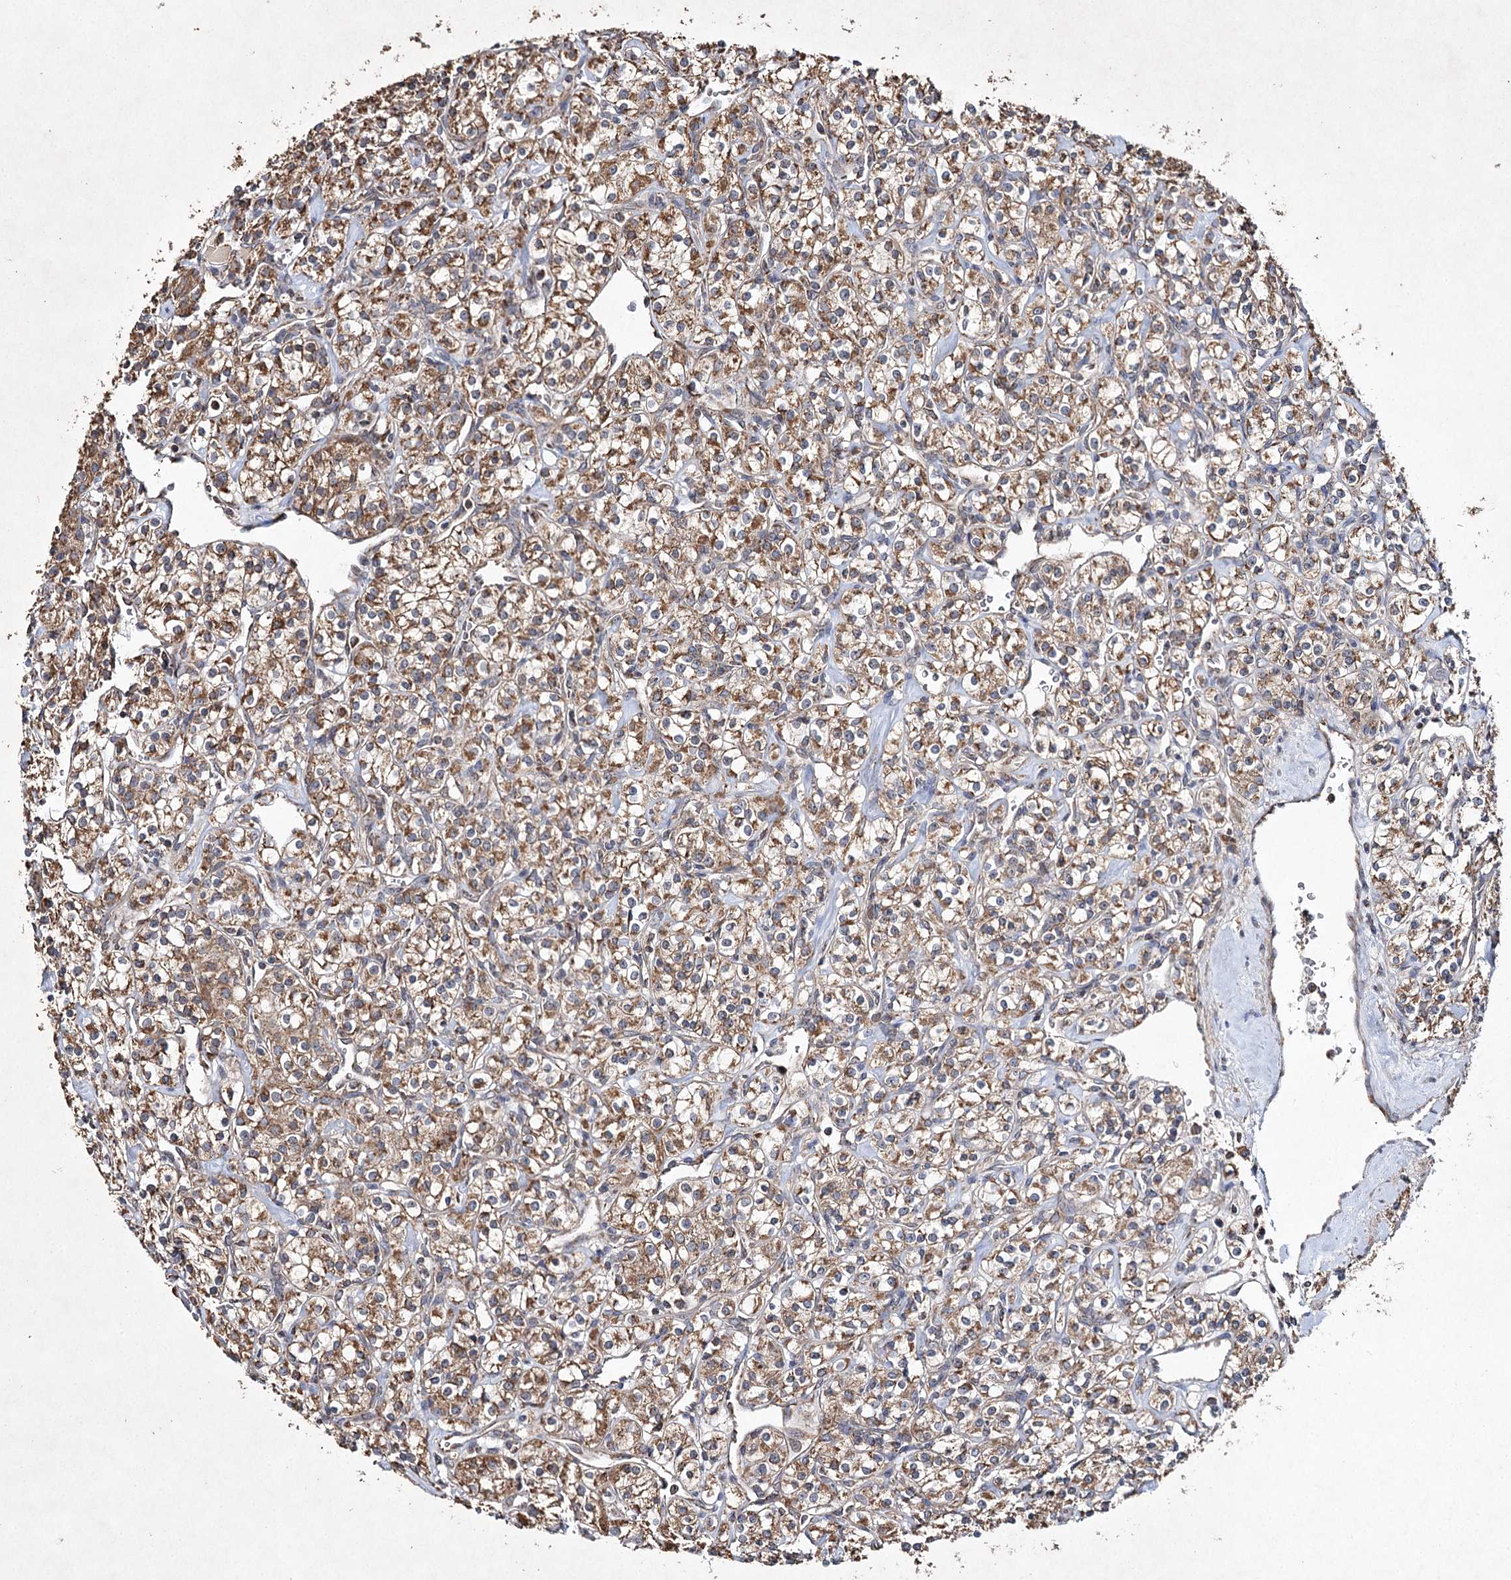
{"staining": {"intensity": "moderate", "quantity": ">75%", "location": "cytoplasmic/membranous"}, "tissue": "renal cancer", "cell_type": "Tumor cells", "image_type": "cancer", "snomed": [{"axis": "morphology", "description": "Adenocarcinoma, NOS"}, {"axis": "topography", "description": "Kidney"}], "caption": "An IHC histopathology image of tumor tissue is shown. Protein staining in brown labels moderate cytoplasmic/membranous positivity in renal adenocarcinoma within tumor cells.", "gene": "PIK3CB", "patient": {"sex": "male", "age": 77}}